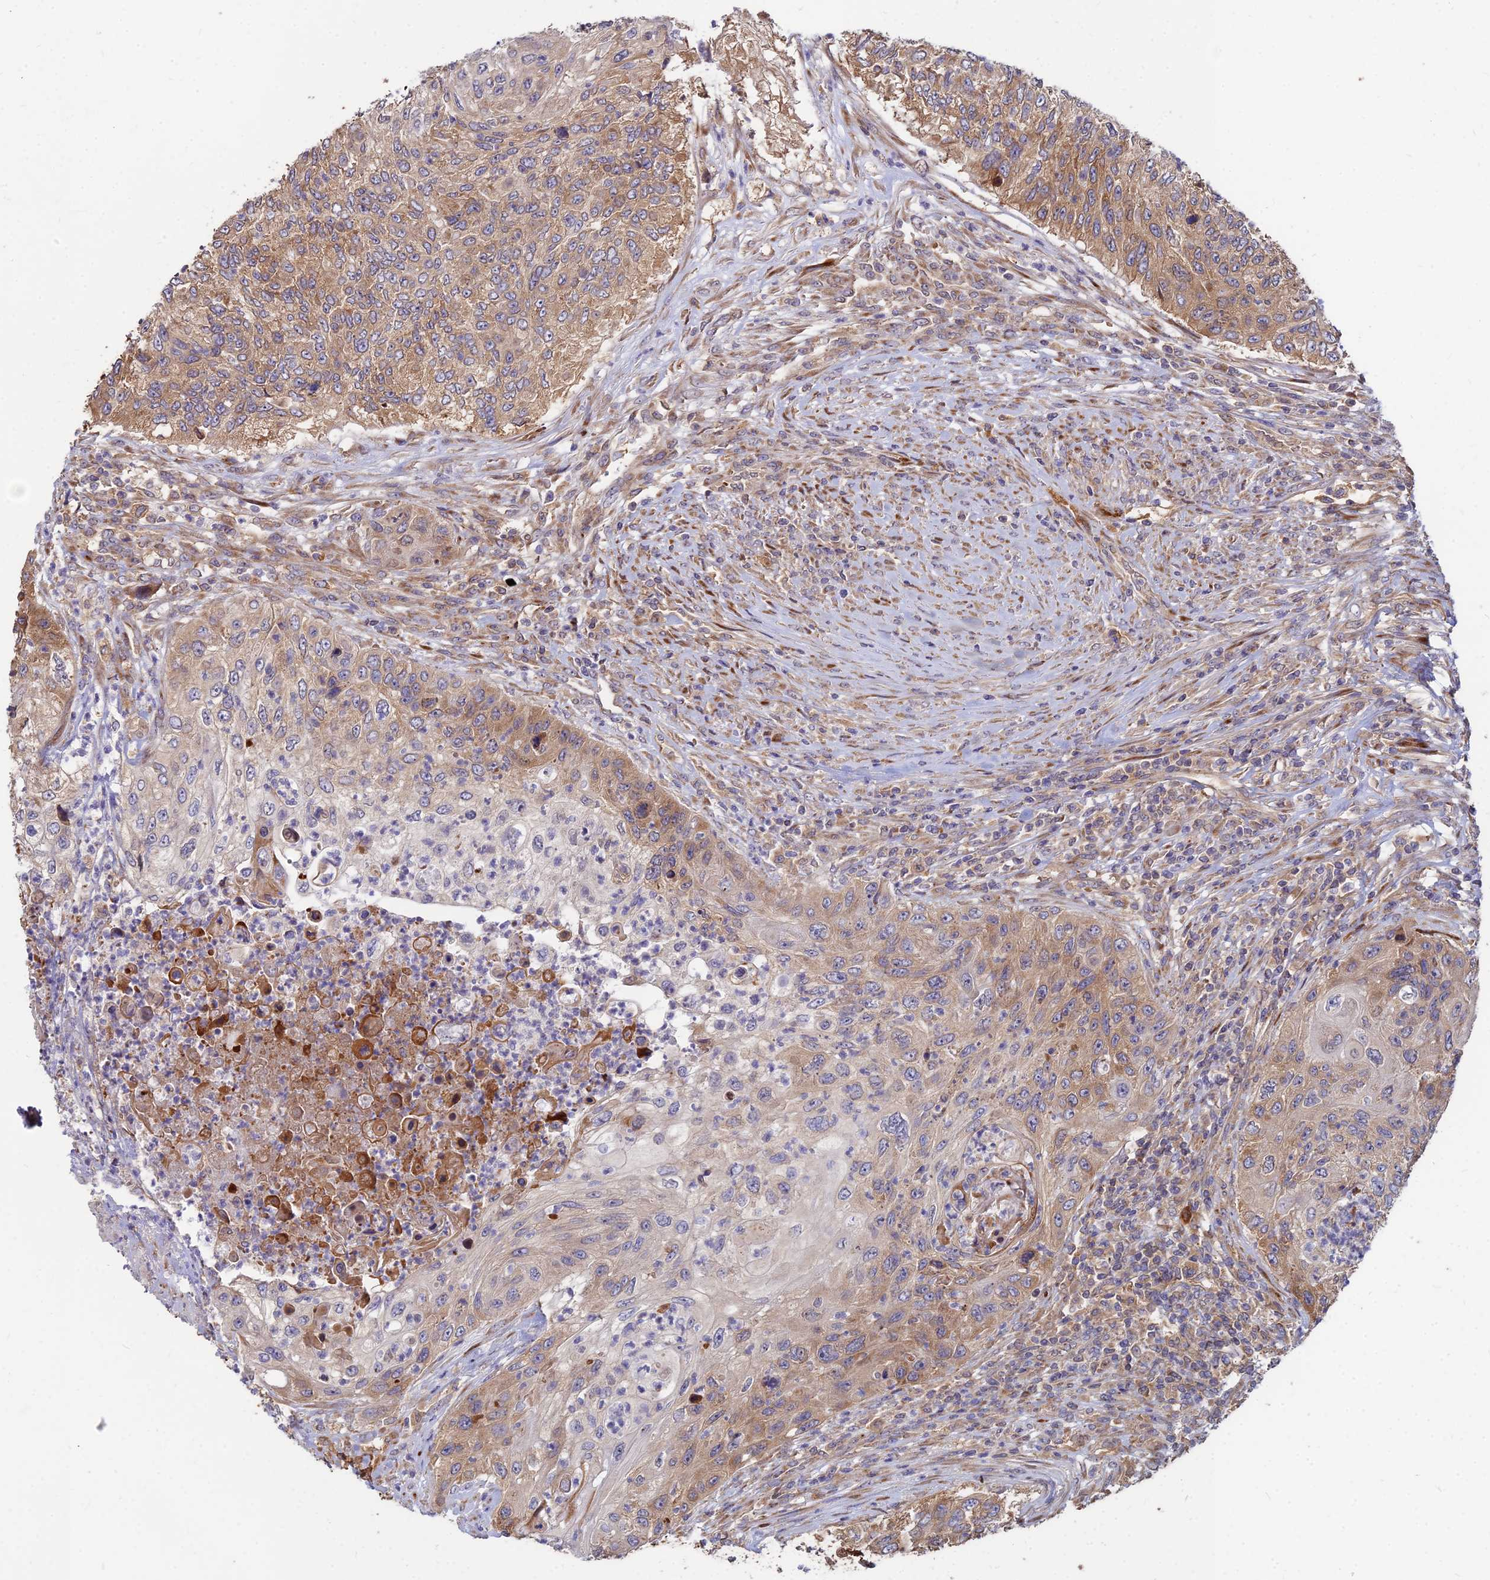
{"staining": {"intensity": "moderate", "quantity": ">75%", "location": "cytoplasmic/membranous"}, "tissue": "urothelial cancer", "cell_type": "Tumor cells", "image_type": "cancer", "snomed": [{"axis": "morphology", "description": "Urothelial carcinoma, High grade"}, {"axis": "topography", "description": "Urinary bladder"}], "caption": "The immunohistochemical stain labels moderate cytoplasmic/membranous expression in tumor cells of high-grade urothelial carcinoma tissue. (DAB (3,3'-diaminobenzidine) = brown stain, brightfield microscopy at high magnification).", "gene": "CCT6B", "patient": {"sex": "female", "age": 60}}